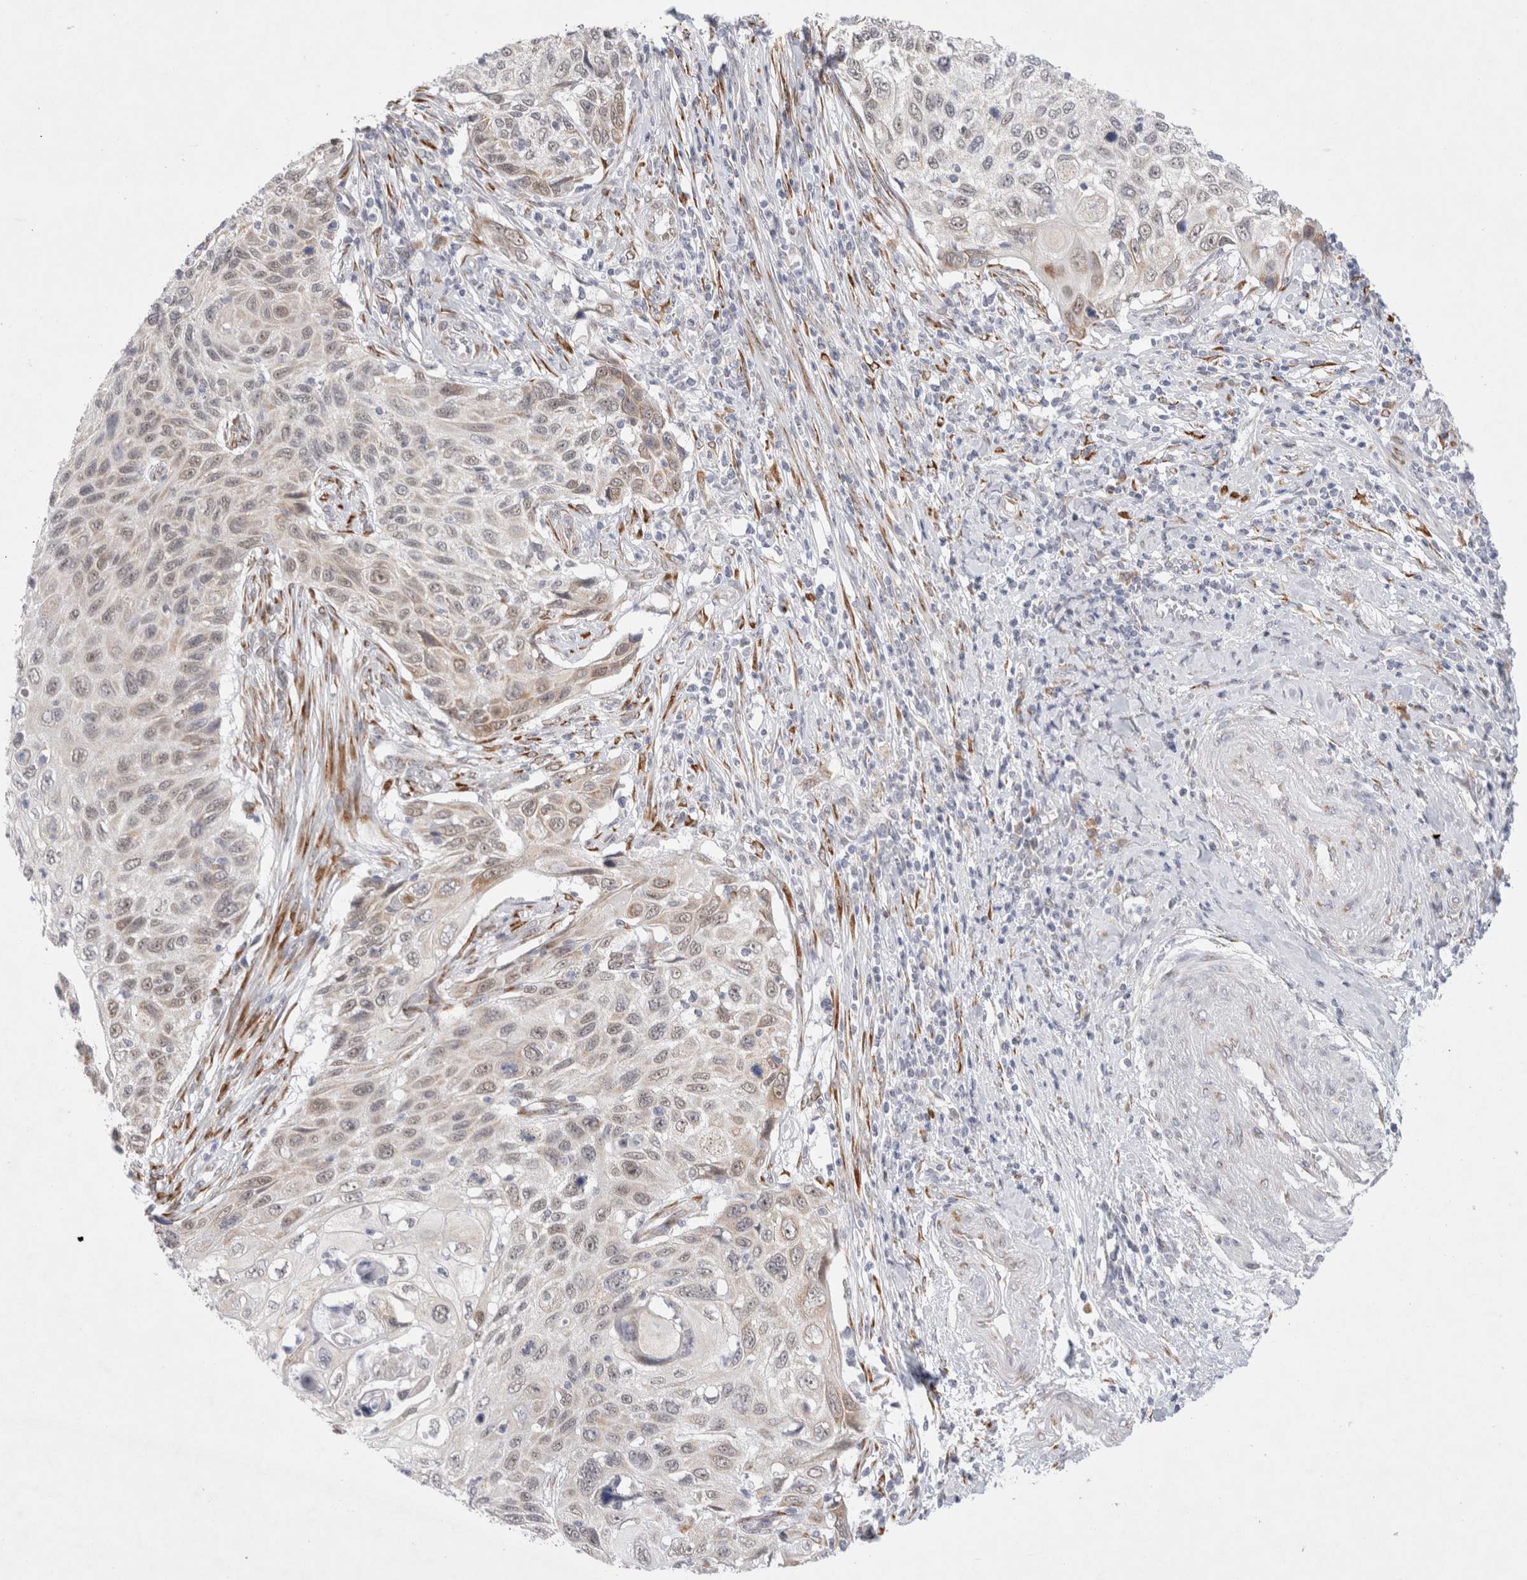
{"staining": {"intensity": "weak", "quantity": "<25%", "location": "nuclear"}, "tissue": "cervical cancer", "cell_type": "Tumor cells", "image_type": "cancer", "snomed": [{"axis": "morphology", "description": "Squamous cell carcinoma, NOS"}, {"axis": "topography", "description": "Cervix"}], "caption": "IHC of cervical cancer shows no staining in tumor cells.", "gene": "TRMT1L", "patient": {"sex": "female", "age": 70}}